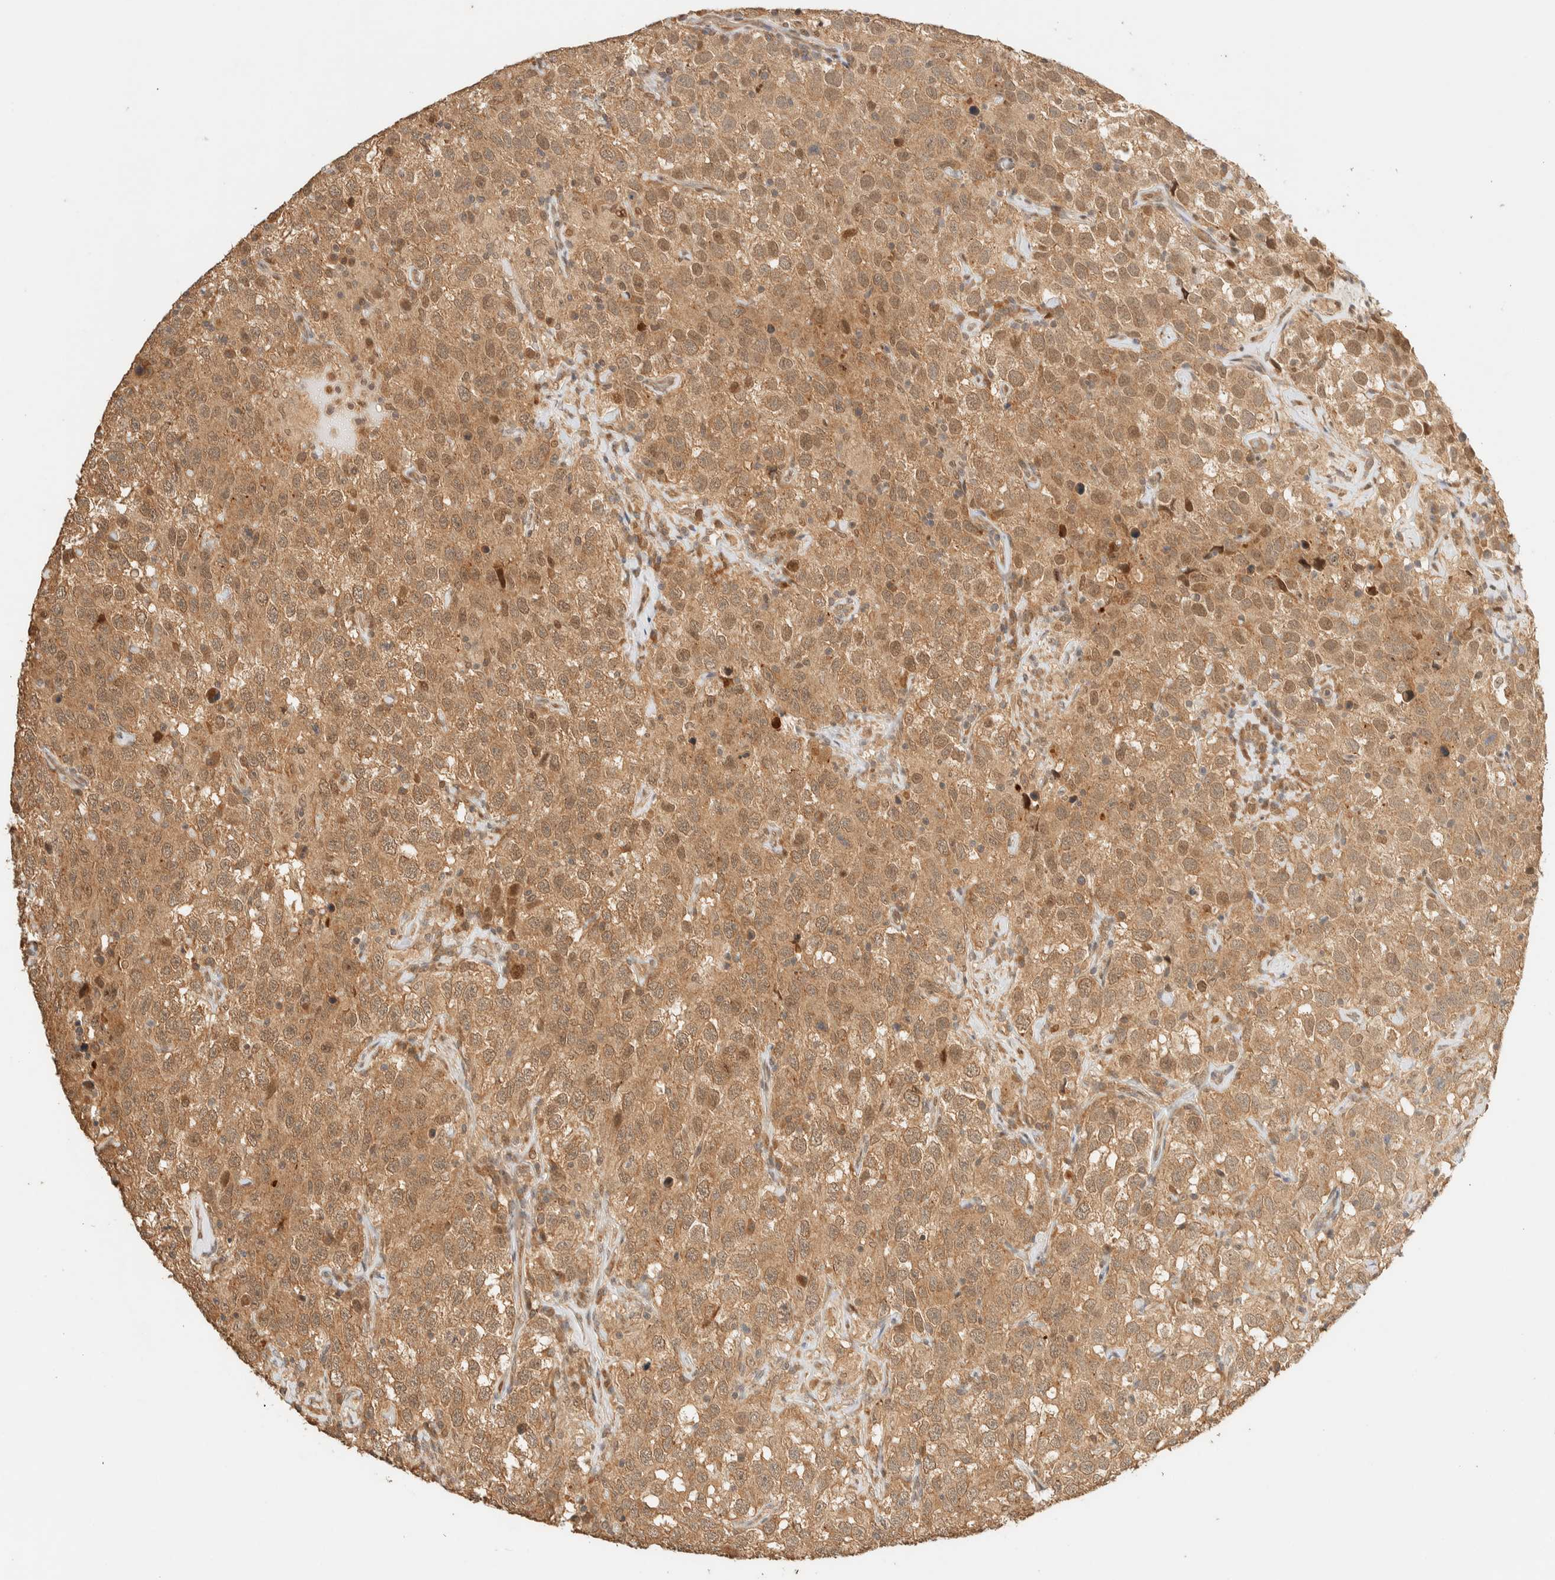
{"staining": {"intensity": "moderate", "quantity": ">75%", "location": "cytoplasmic/membranous"}, "tissue": "testis cancer", "cell_type": "Tumor cells", "image_type": "cancer", "snomed": [{"axis": "morphology", "description": "Seminoma, NOS"}, {"axis": "topography", "description": "Testis"}], "caption": "This image exhibits testis seminoma stained with immunohistochemistry (IHC) to label a protein in brown. The cytoplasmic/membranous of tumor cells show moderate positivity for the protein. Nuclei are counter-stained blue.", "gene": "ZBTB34", "patient": {"sex": "male", "age": 41}}